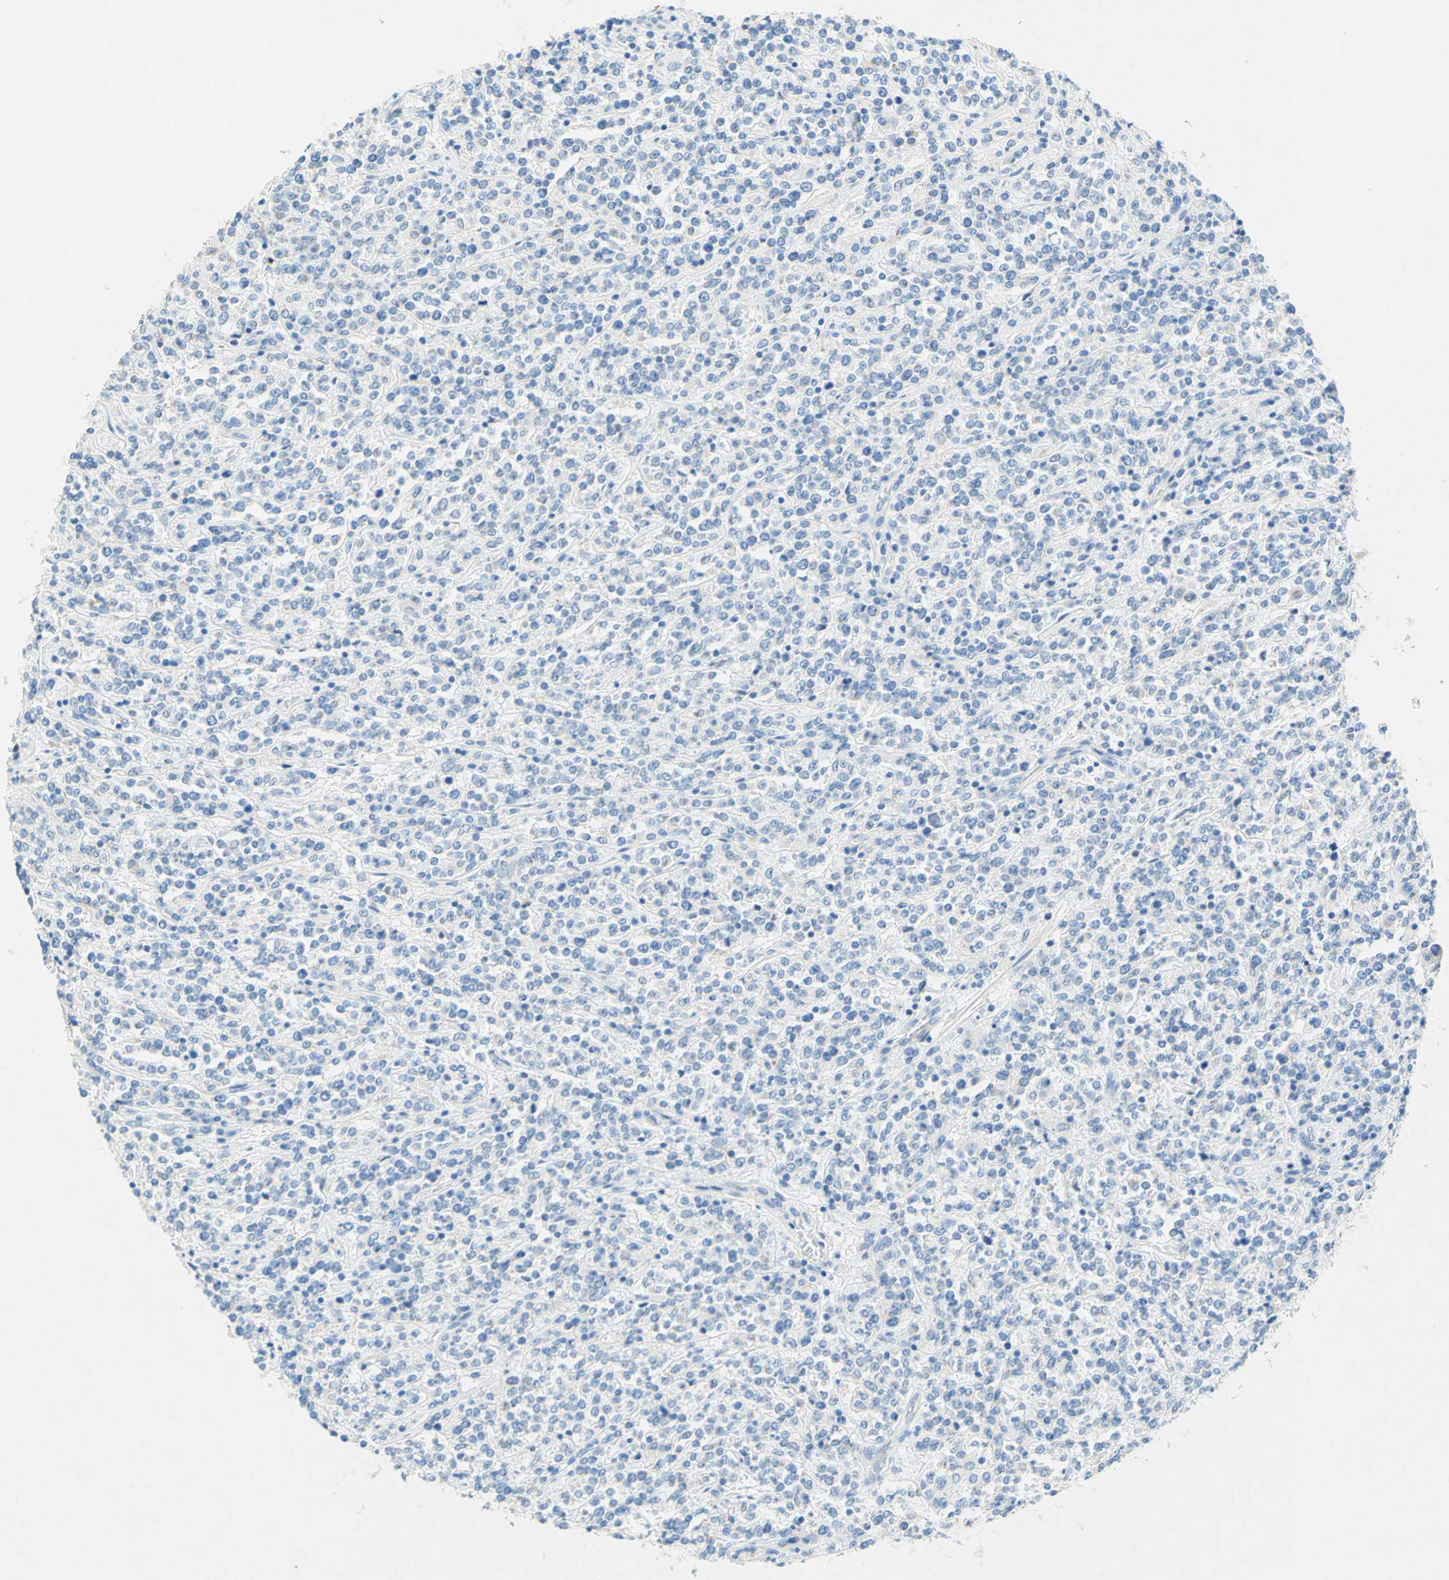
{"staining": {"intensity": "negative", "quantity": "none", "location": "none"}, "tissue": "lymphoma", "cell_type": "Tumor cells", "image_type": "cancer", "snomed": [{"axis": "morphology", "description": "Malignant lymphoma, non-Hodgkin's type, High grade"}, {"axis": "topography", "description": "Soft tissue"}], "caption": "This is an IHC histopathology image of high-grade malignant lymphoma, non-Hodgkin's type. There is no expression in tumor cells.", "gene": "SLC46A1", "patient": {"sex": "male", "age": 18}}